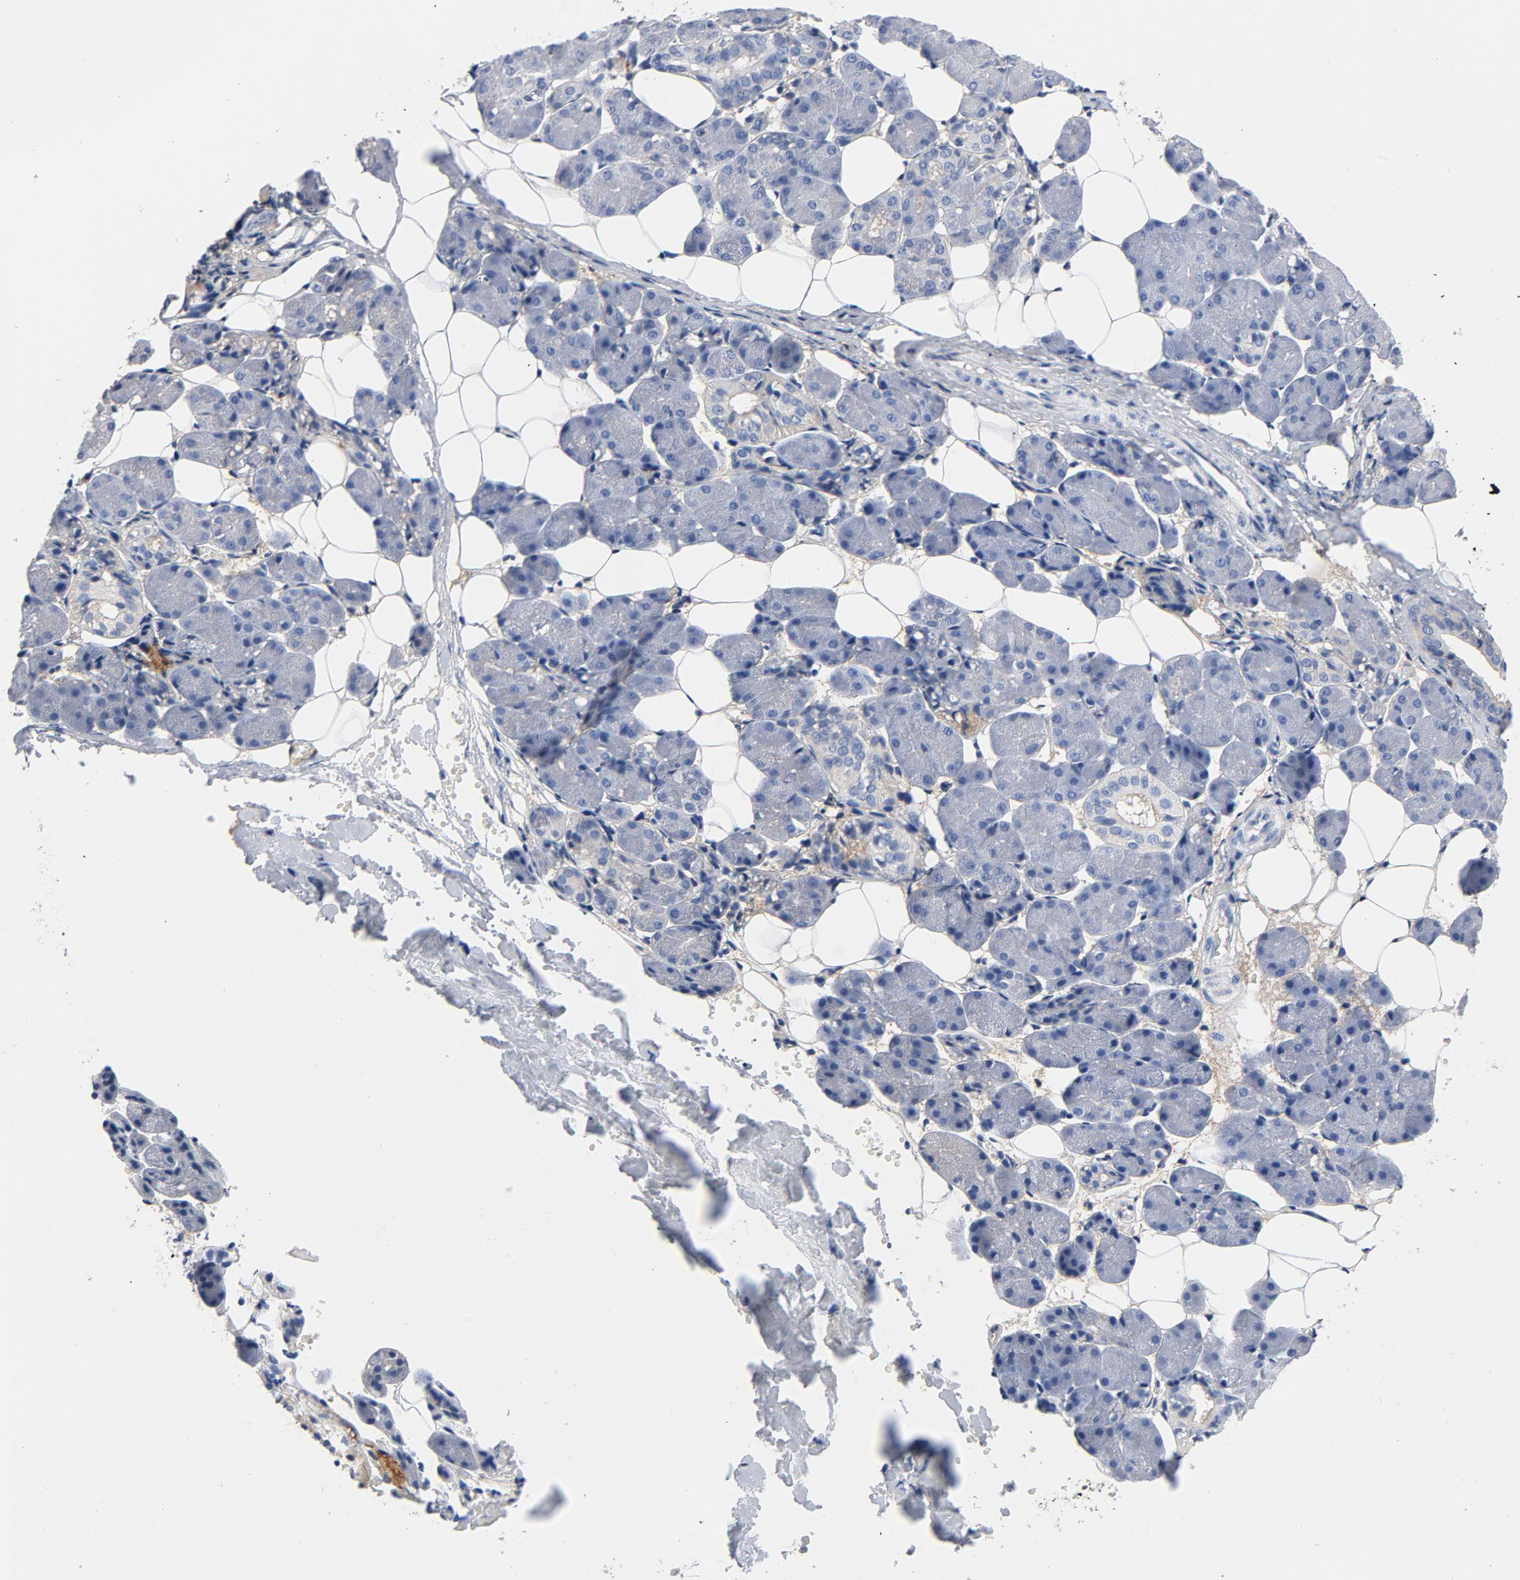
{"staining": {"intensity": "negative", "quantity": "none", "location": "none"}, "tissue": "salivary gland", "cell_type": "Glandular cells", "image_type": "normal", "snomed": [{"axis": "morphology", "description": "Normal tissue, NOS"}, {"axis": "morphology", "description": "Adenoma, NOS"}, {"axis": "topography", "description": "Salivary gland"}], "caption": "High power microscopy image of an immunohistochemistry image of normal salivary gland, revealing no significant positivity in glandular cells. Nuclei are stained in blue.", "gene": "SRC", "patient": {"sex": "female", "age": 32}}